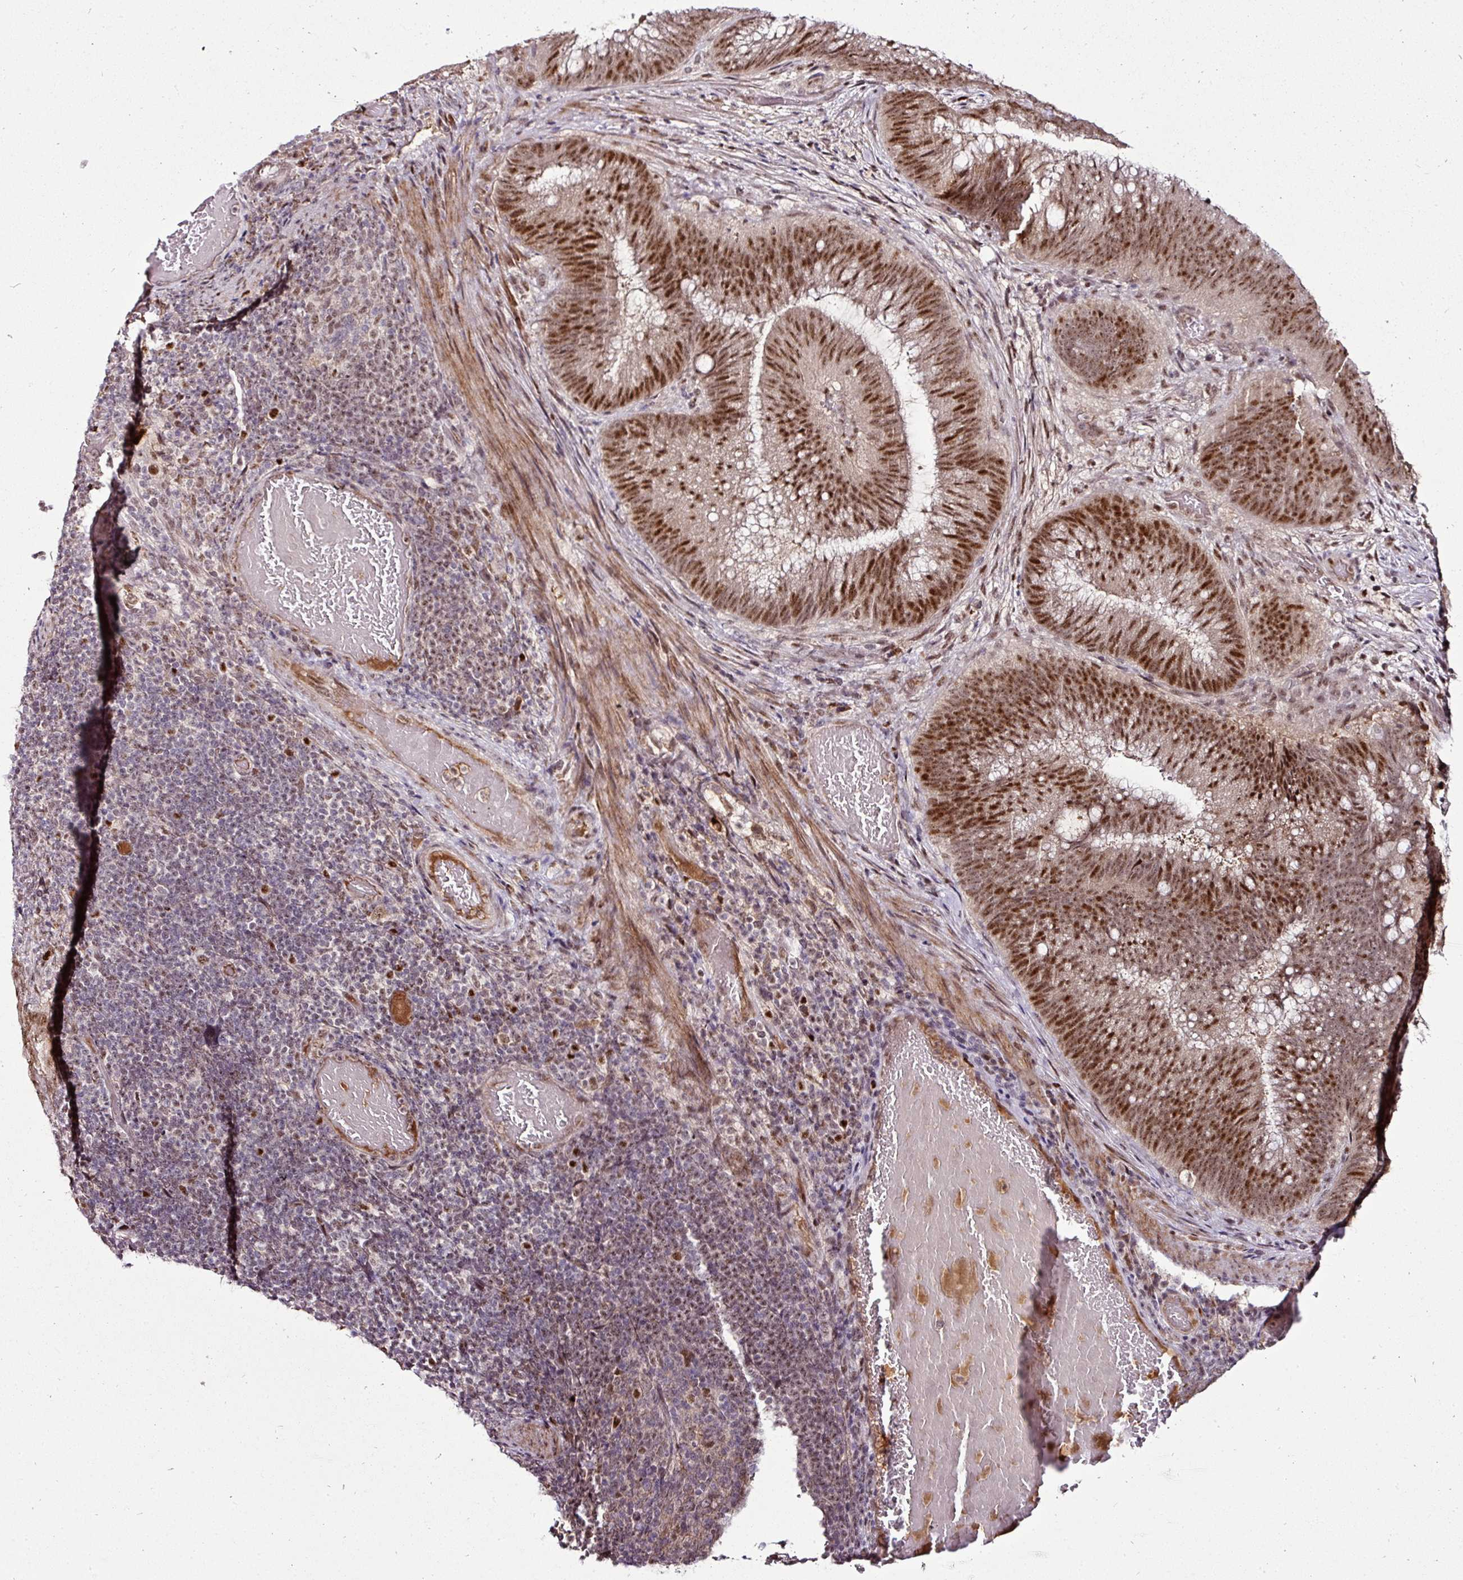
{"staining": {"intensity": "strong", "quantity": ">75%", "location": "nuclear"}, "tissue": "colorectal cancer", "cell_type": "Tumor cells", "image_type": "cancer", "snomed": [{"axis": "morphology", "description": "Adenocarcinoma, NOS"}, {"axis": "topography", "description": "Colon"}], "caption": "Strong nuclear protein expression is present in about >75% of tumor cells in adenocarcinoma (colorectal). The staining was performed using DAB to visualize the protein expression in brown, while the nuclei were stained in blue with hematoxylin (Magnification: 20x).", "gene": "KLF16", "patient": {"sex": "female", "age": 43}}